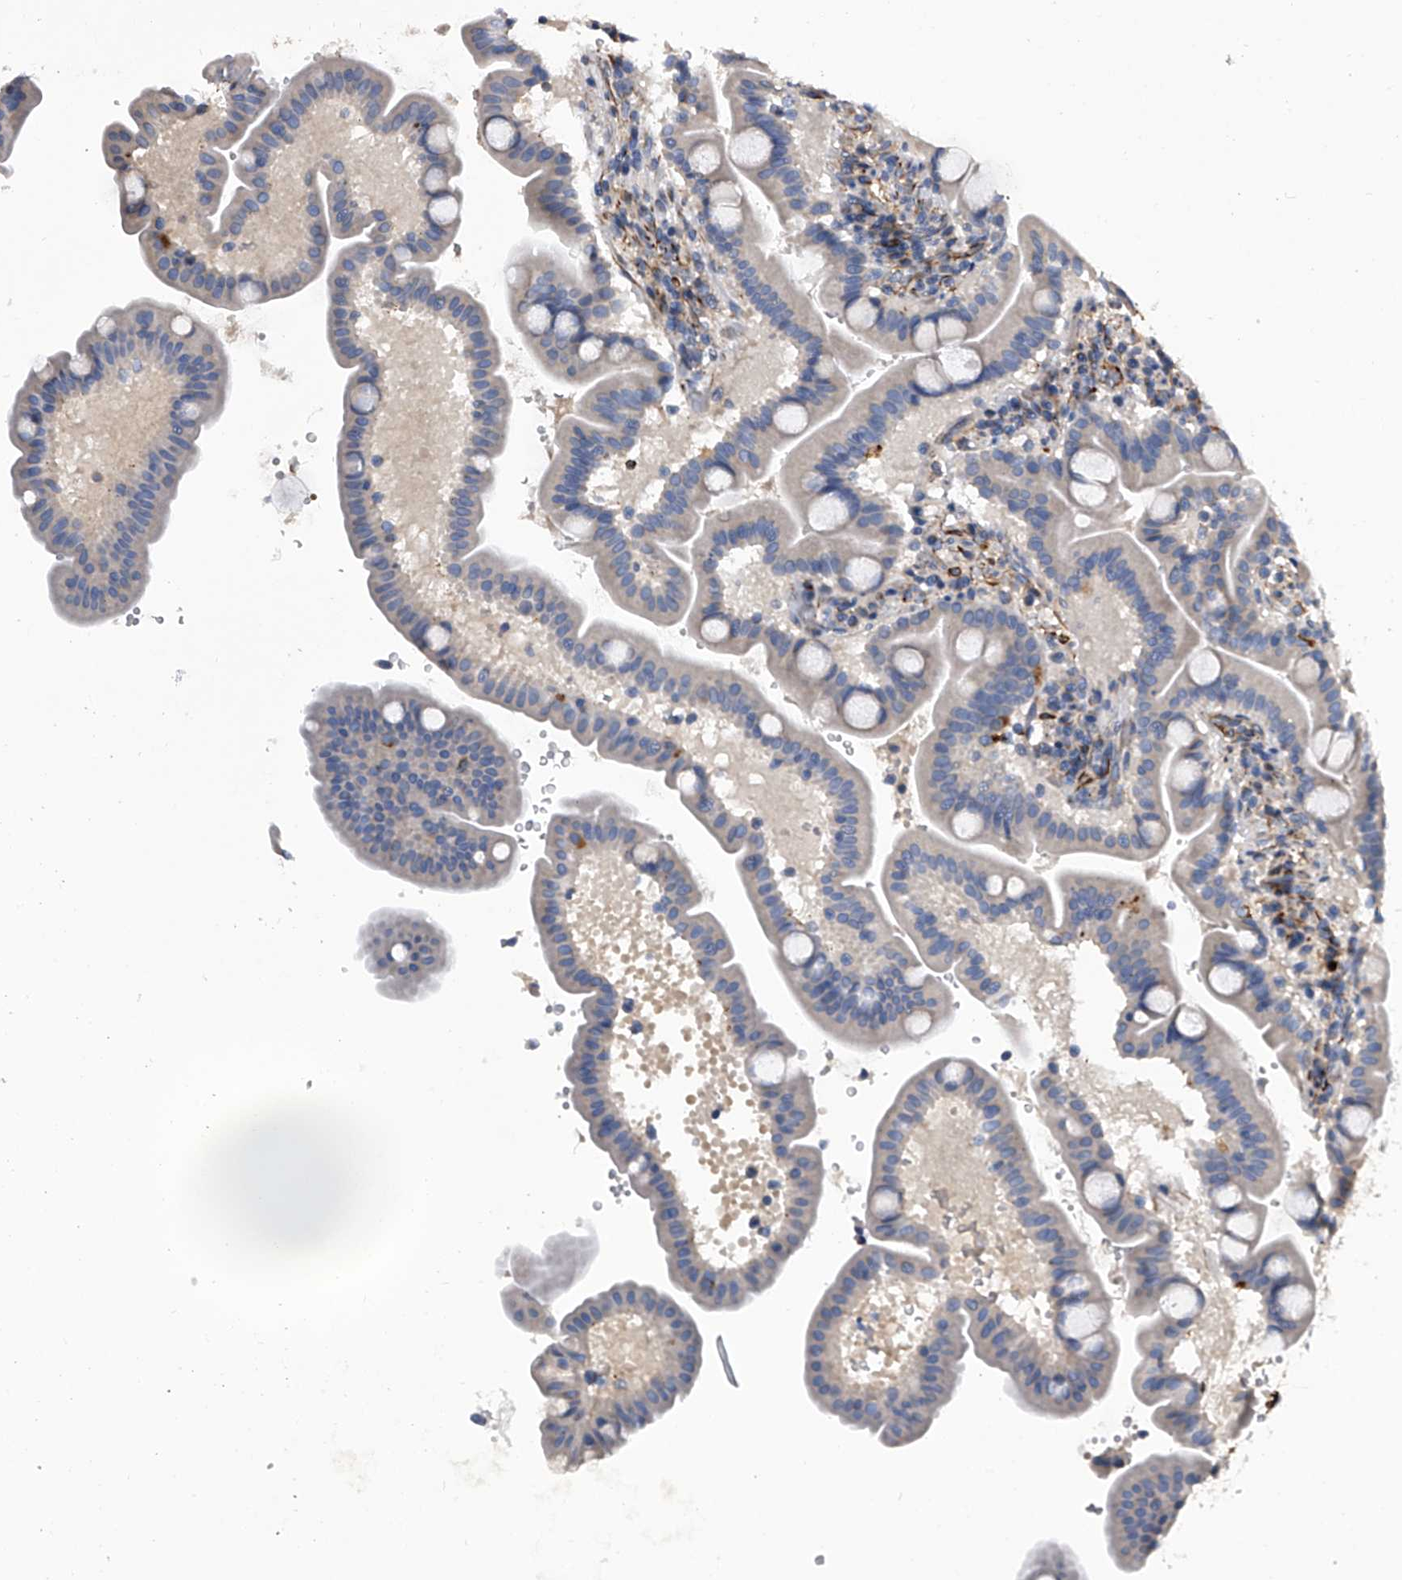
{"staining": {"intensity": "strong", "quantity": "<25%", "location": "cytoplasmic/membranous"}, "tissue": "duodenum", "cell_type": "Glandular cells", "image_type": "normal", "snomed": [{"axis": "morphology", "description": "Normal tissue, NOS"}, {"axis": "topography", "description": "Duodenum"}], "caption": "Immunohistochemistry (IHC) photomicrograph of normal human duodenum stained for a protein (brown), which demonstrates medium levels of strong cytoplasmic/membranous staining in about <25% of glandular cells.", "gene": "EFCAB7", "patient": {"sex": "male", "age": 54}}